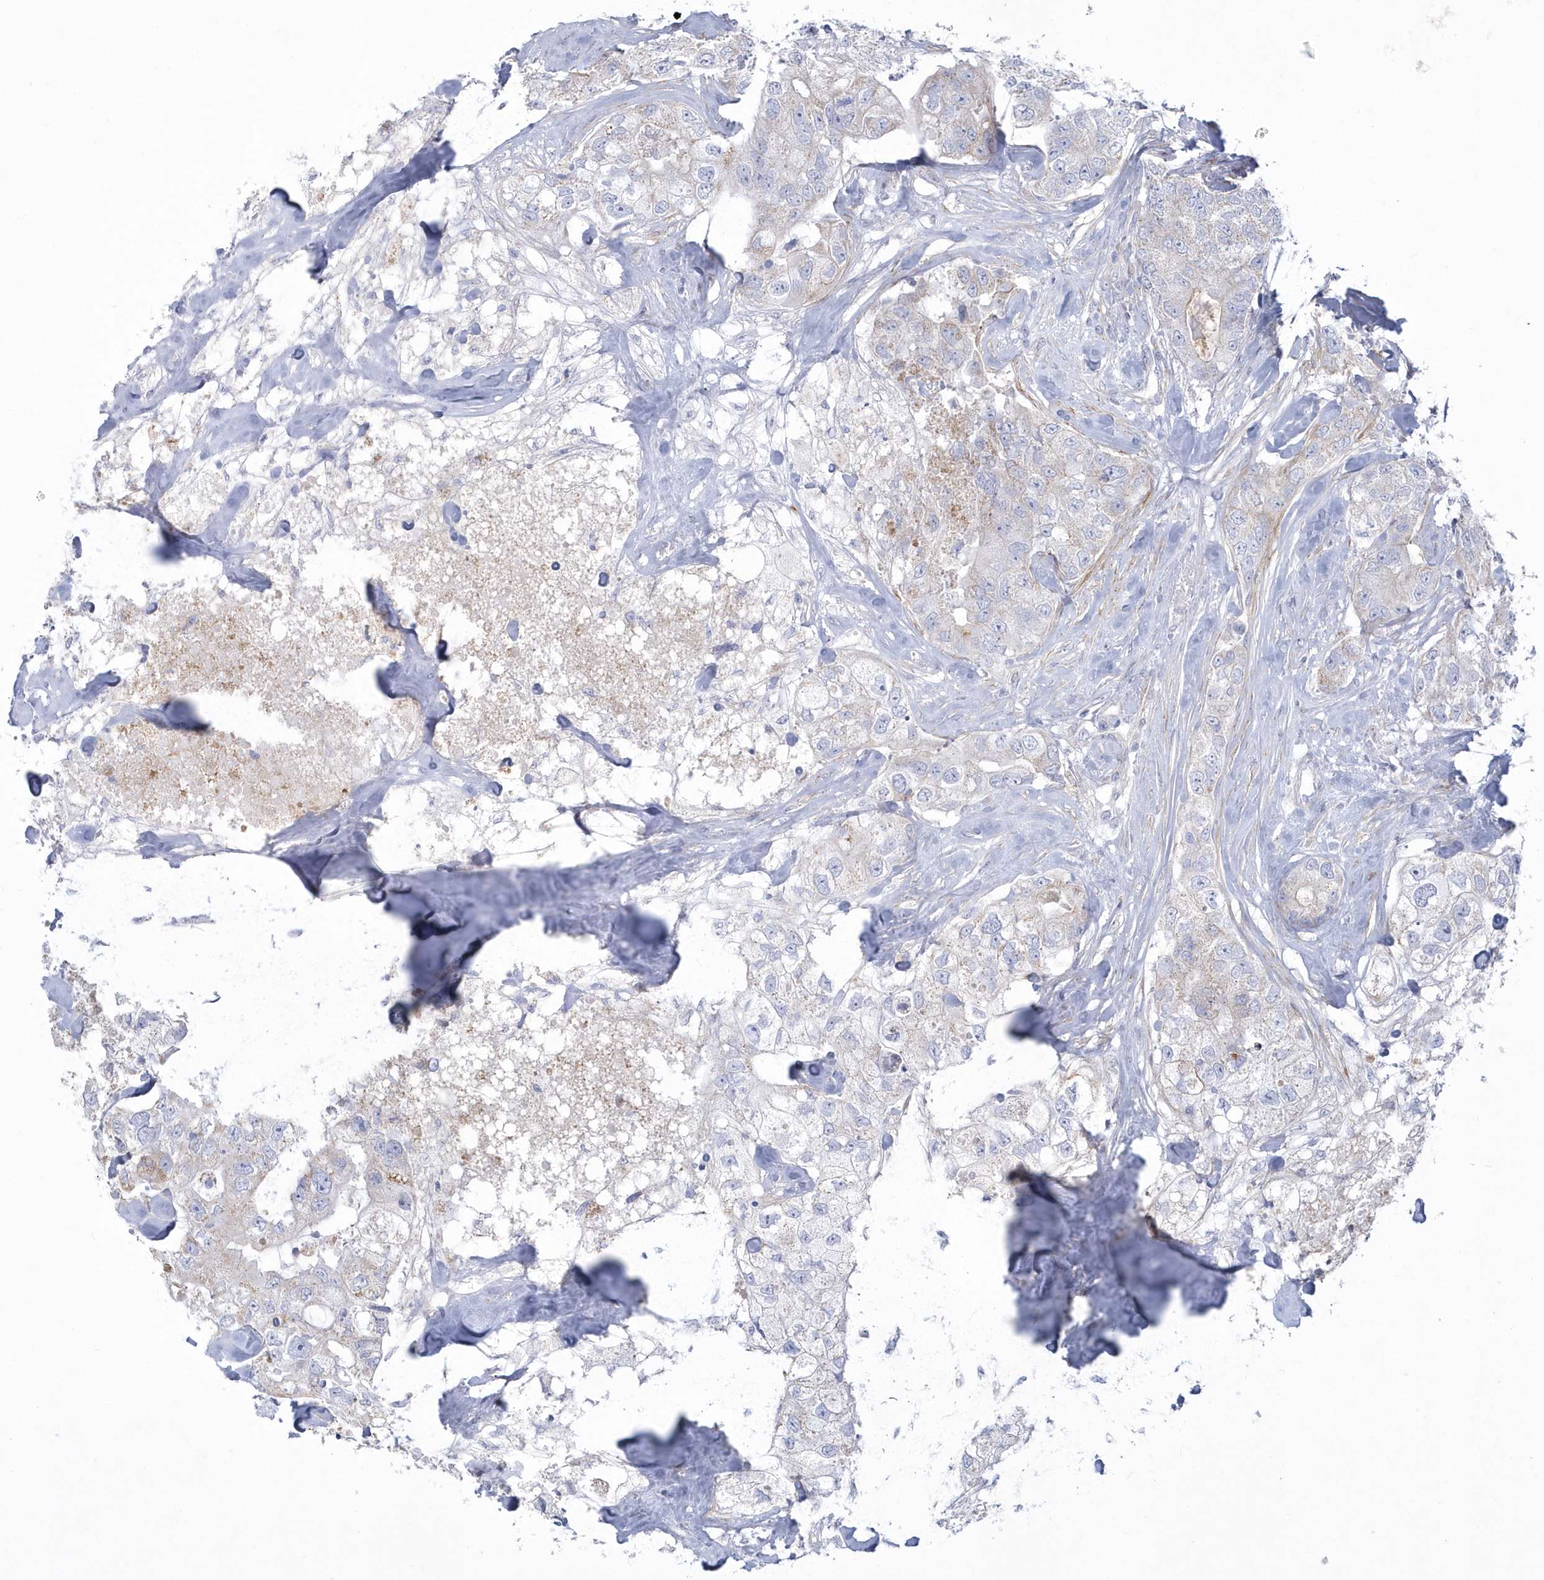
{"staining": {"intensity": "negative", "quantity": "none", "location": "none"}, "tissue": "breast cancer", "cell_type": "Tumor cells", "image_type": "cancer", "snomed": [{"axis": "morphology", "description": "Duct carcinoma"}, {"axis": "topography", "description": "Breast"}], "caption": "Breast cancer (infiltrating ductal carcinoma) was stained to show a protein in brown. There is no significant expression in tumor cells.", "gene": "WDR27", "patient": {"sex": "female", "age": 62}}